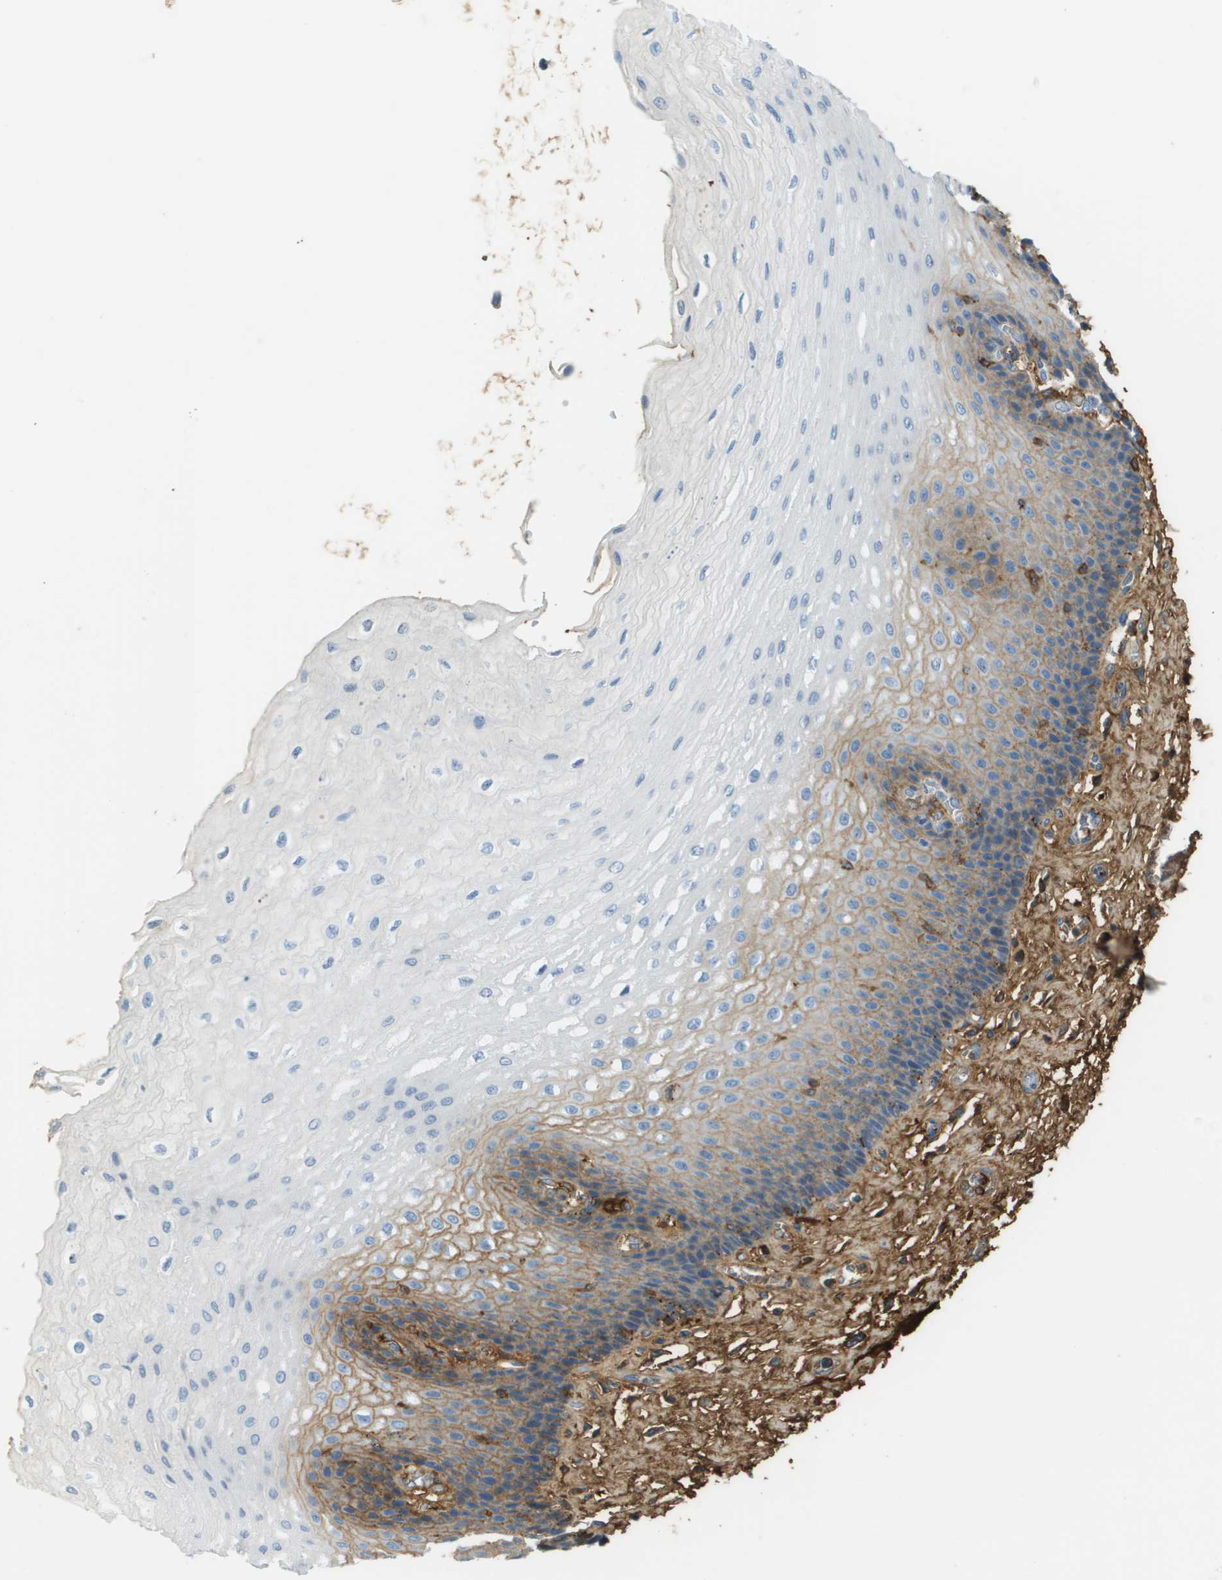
{"staining": {"intensity": "moderate", "quantity": "<25%", "location": "cytoplasmic/membranous"}, "tissue": "esophagus", "cell_type": "Squamous epithelial cells", "image_type": "normal", "snomed": [{"axis": "morphology", "description": "Normal tissue, NOS"}, {"axis": "topography", "description": "Esophagus"}], "caption": "Esophagus stained for a protein reveals moderate cytoplasmic/membranous positivity in squamous epithelial cells. (DAB IHC with brightfield microscopy, high magnification).", "gene": "DCN", "patient": {"sex": "female", "age": 72}}